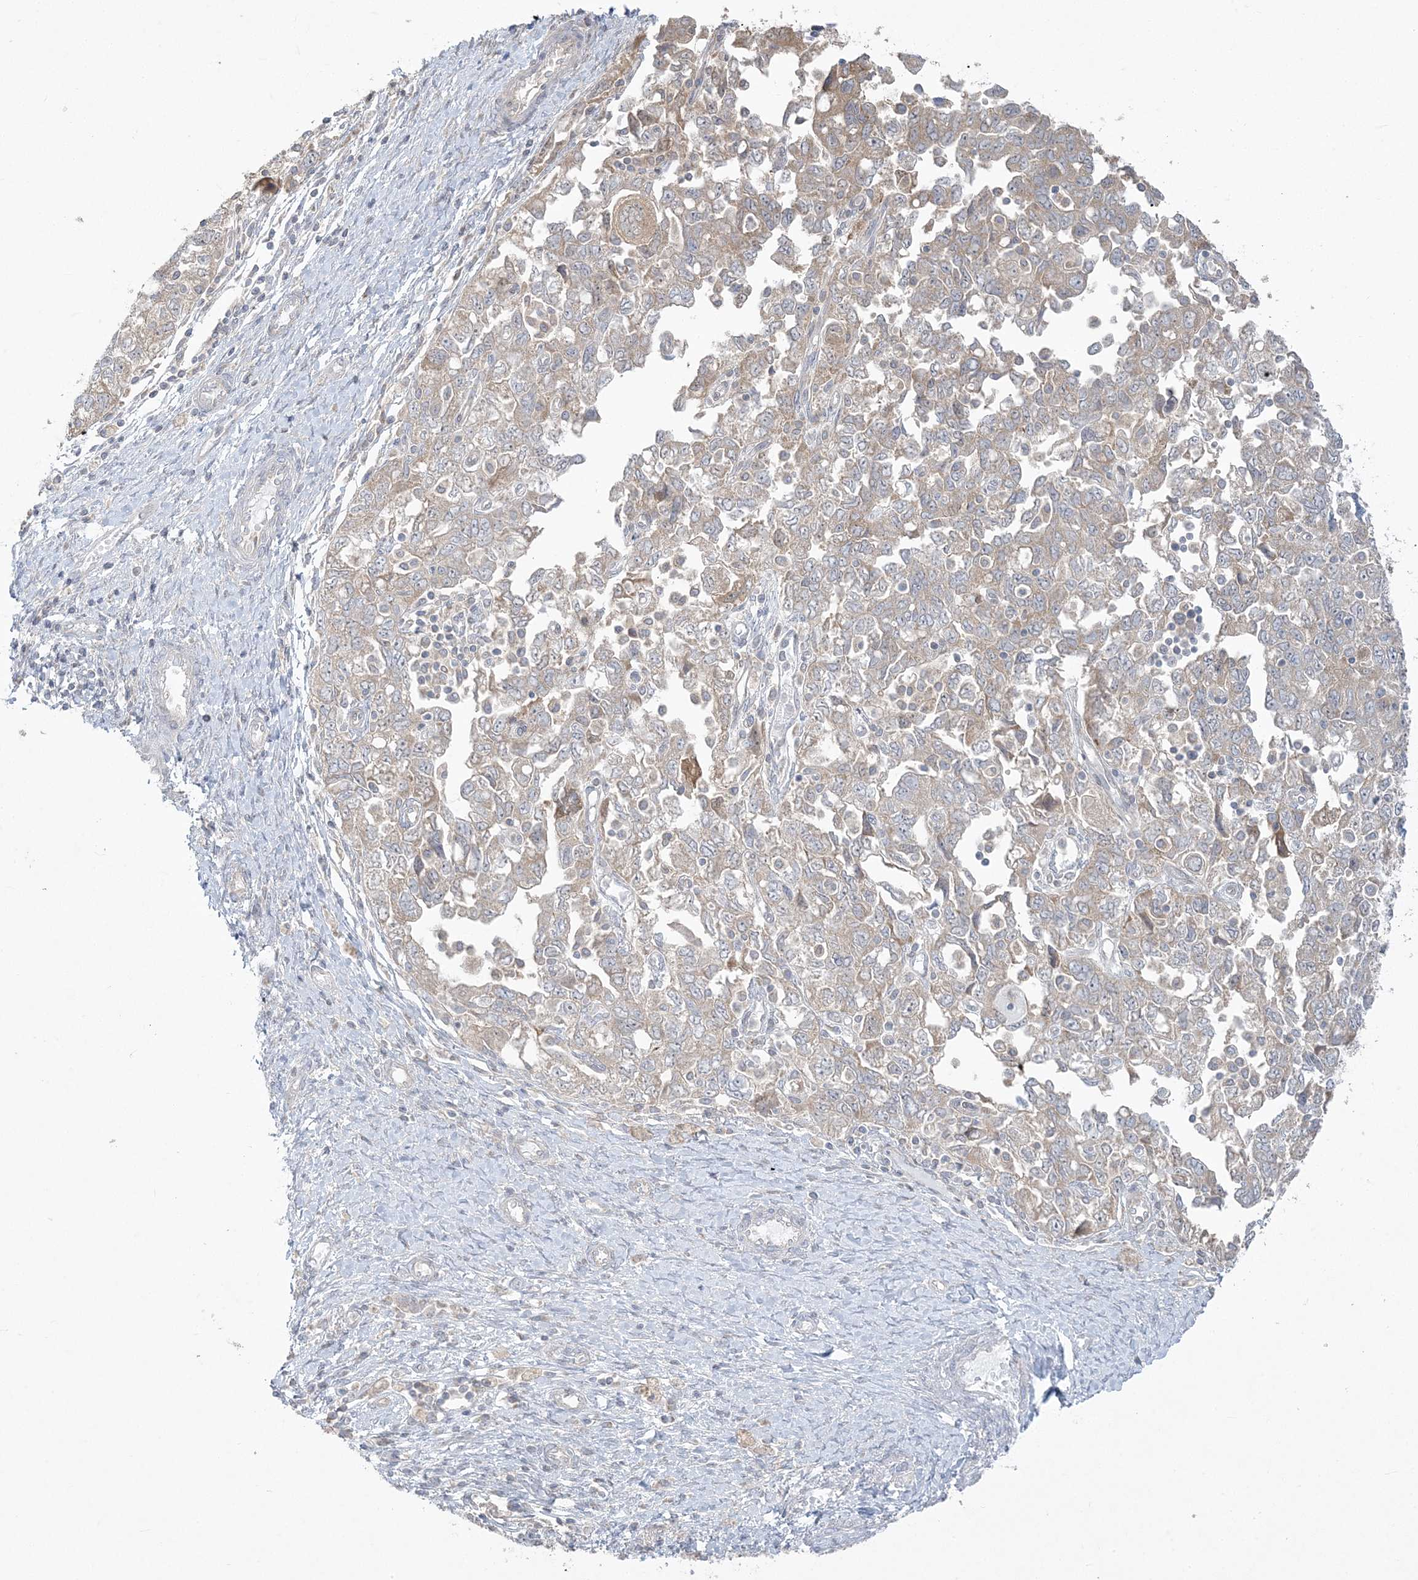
{"staining": {"intensity": "weak", "quantity": "25%-75%", "location": "cytoplasmic/membranous"}, "tissue": "ovarian cancer", "cell_type": "Tumor cells", "image_type": "cancer", "snomed": [{"axis": "morphology", "description": "Carcinoma, NOS"}, {"axis": "morphology", "description": "Cystadenocarcinoma, serous, NOS"}, {"axis": "topography", "description": "Ovary"}], "caption": "This image demonstrates ovarian cancer (serous cystadenocarcinoma) stained with immunohistochemistry to label a protein in brown. The cytoplasmic/membranous of tumor cells show weak positivity for the protein. Nuclei are counter-stained blue.", "gene": "ZC3H6", "patient": {"sex": "female", "age": 69}}